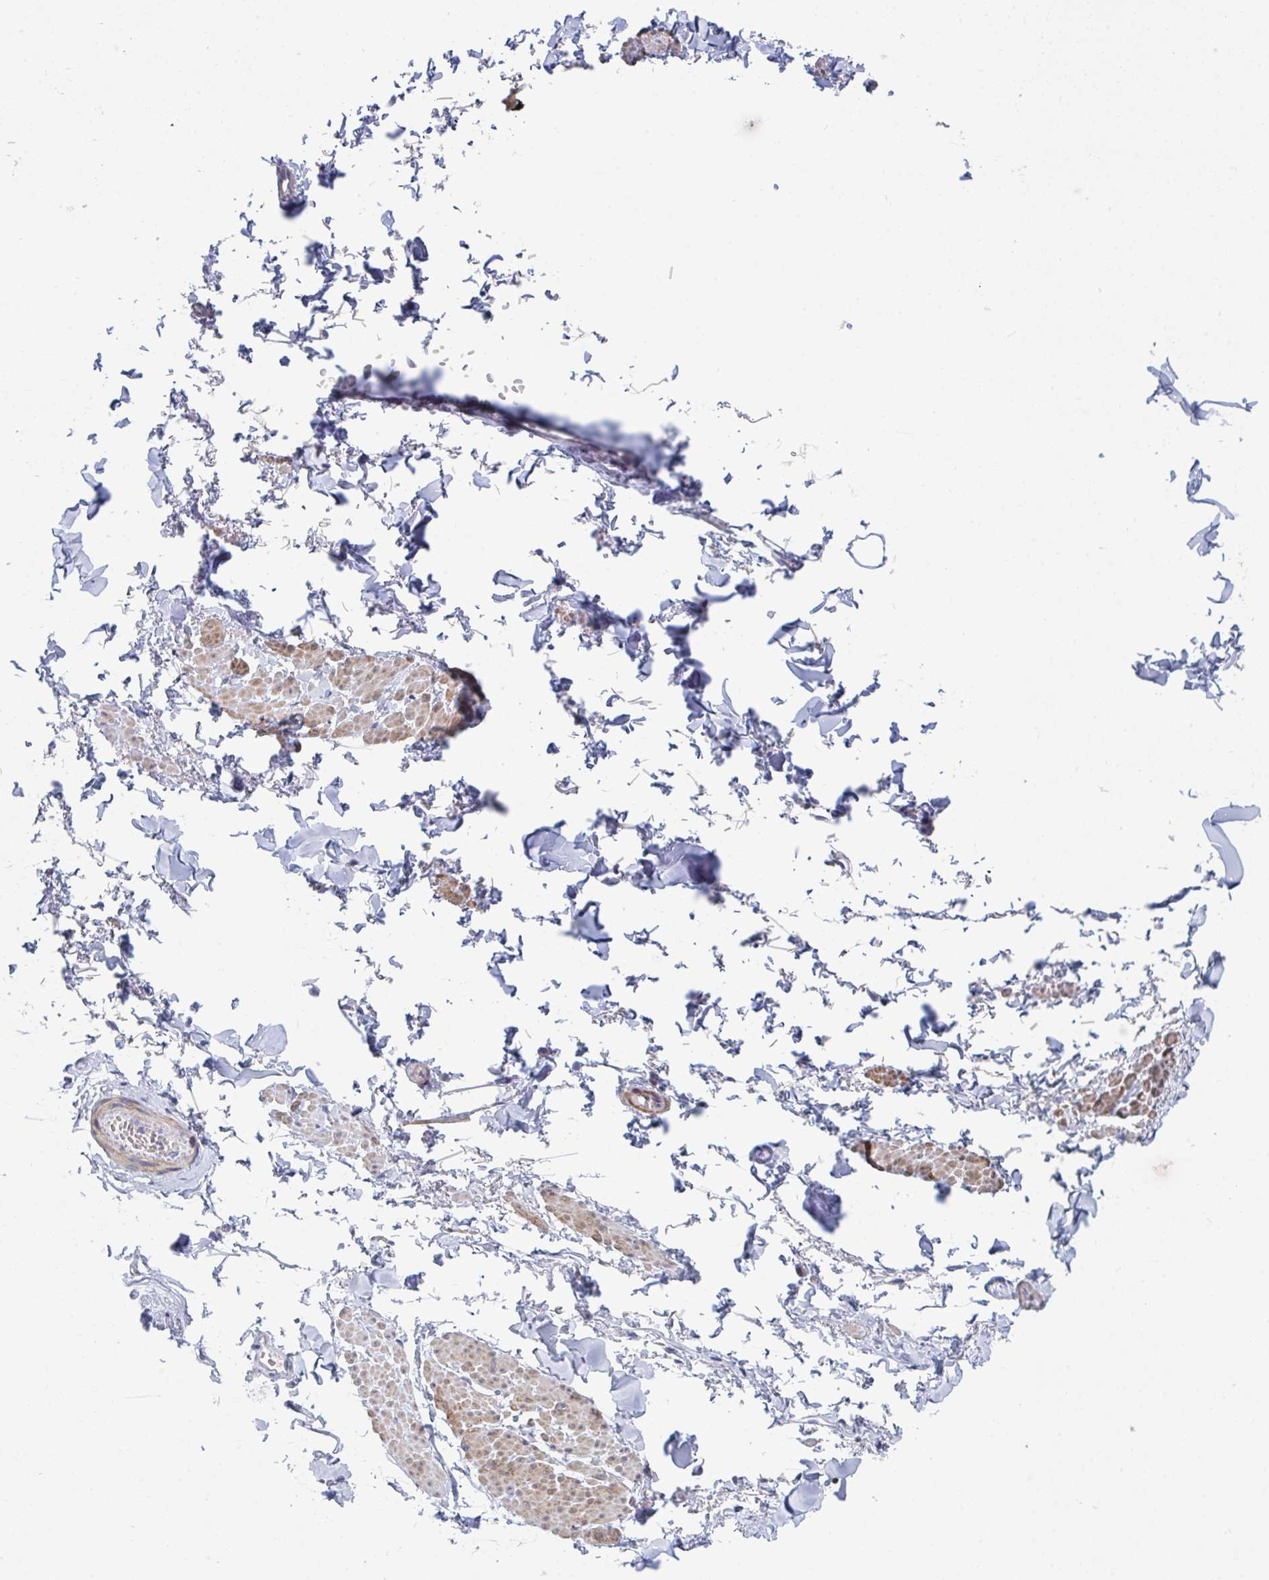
{"staining": {"intensity": "negative", "quantity": "none", "location": "none"}, "tissue": "adipose tissue", "cell_type": "Adipocytes", "image_type": "normal", "snomed": [{"axis": "morphology", "description": "Normal tissue, NOS"}, {"axis": "topography", "description": "Vulva"}, {"axis": "topography", "description": "Peripheral nerve tissue"}], "caption": "Immunohistochemistry (IHC) of benign human adipose tissue exhibits no staining in adipocytes.", "gene": "CENPT", "patient": {"sex": "female", "age": 66}}